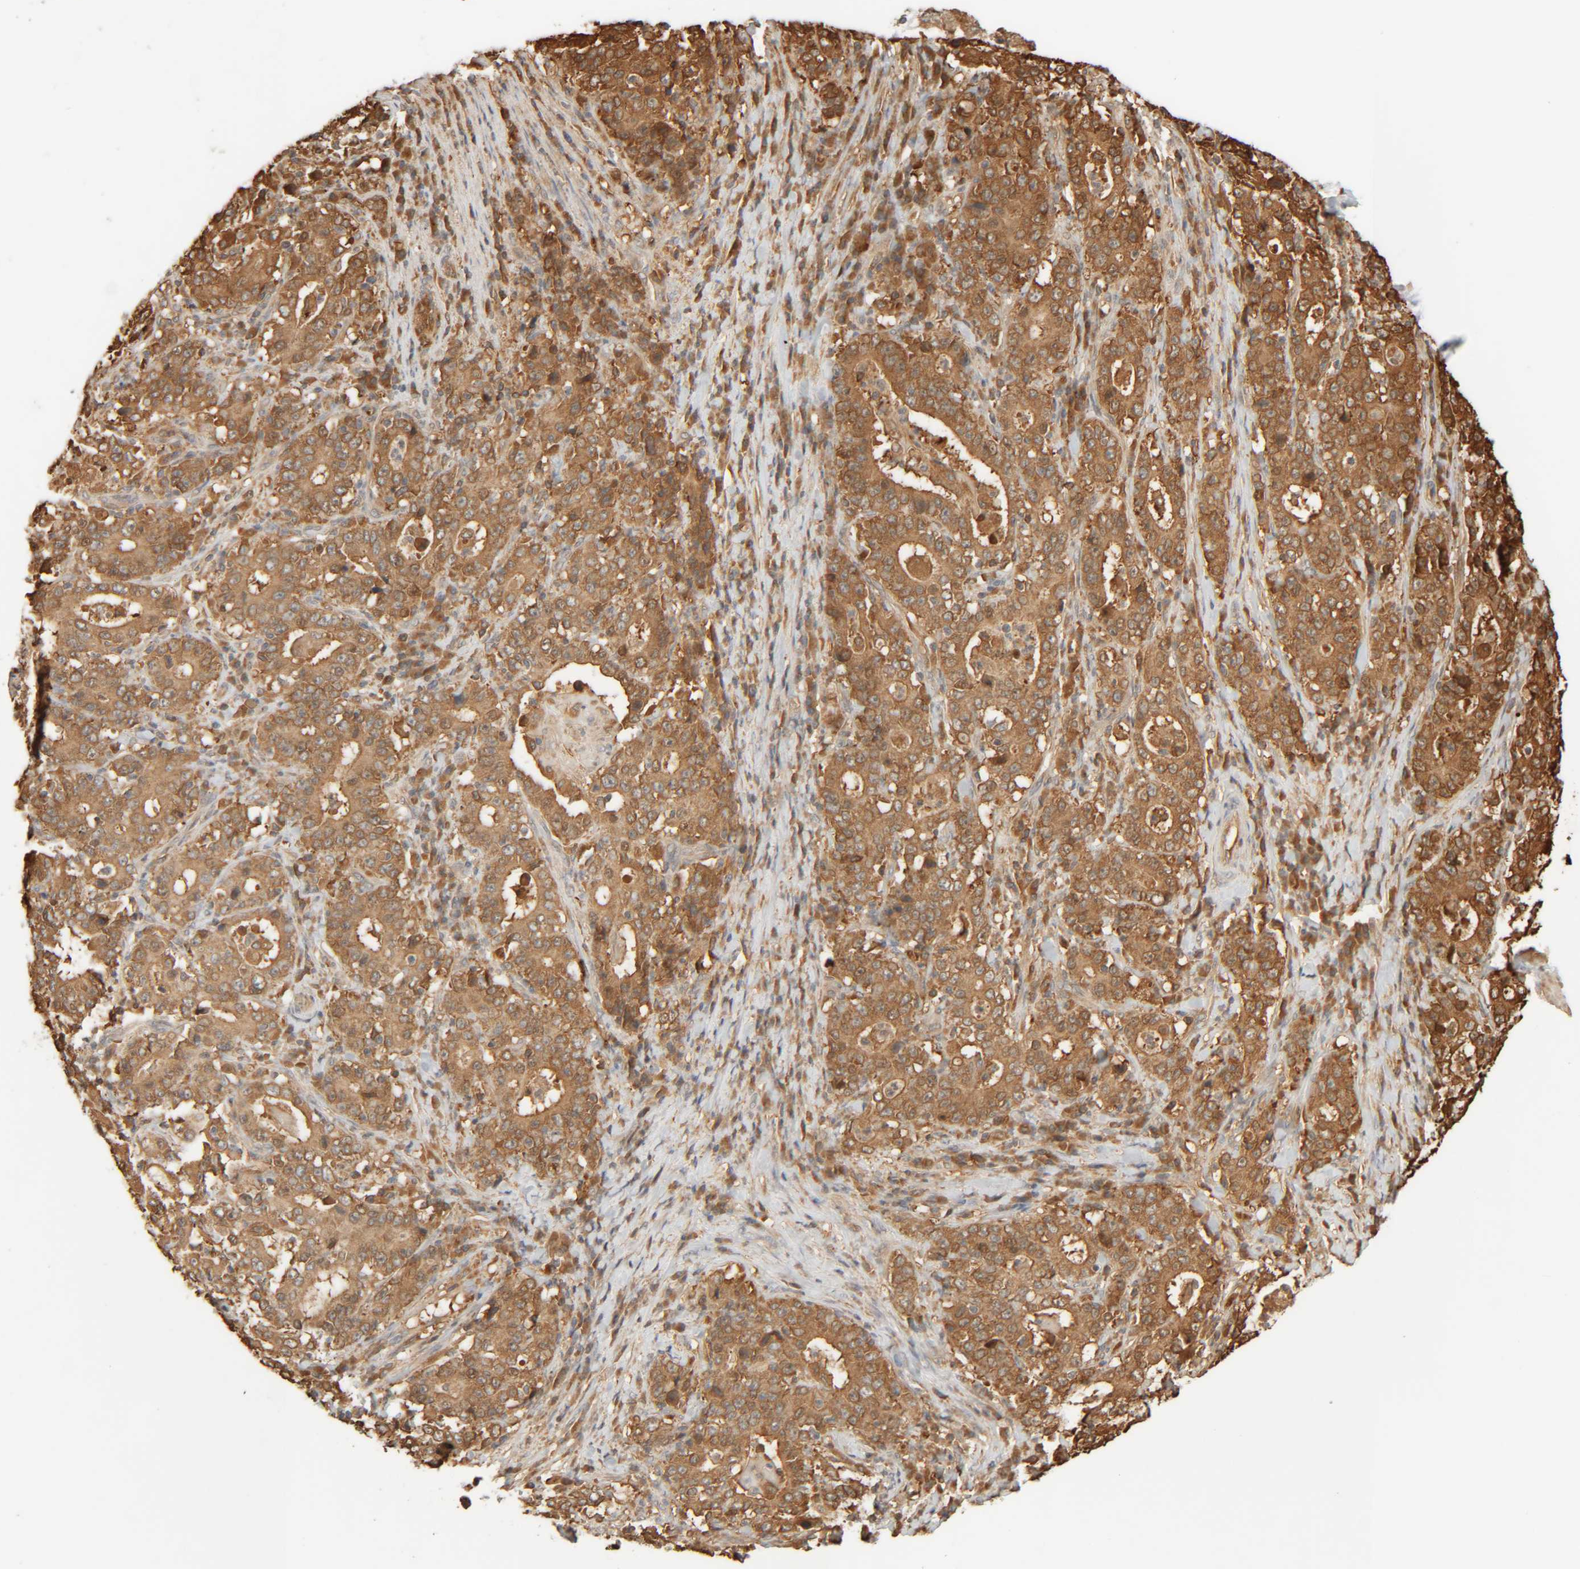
{"staining": {"intensity": "moderate", "quantity": ">75%", "location": "cytoplasmic/membranous"}, "tissue": "stomach cancer", "cell_type": "Tumor cells", "image_type": "cancer", "snomed": [{"axis": "morphology", "description": "Normal tissue, NOS"}, {"axis": "morphology", "description": "Adenocarcinoma, NOS"}, {"axis": "topography", "description": "Stomach, upper"}, {"axis": "topography", "description": "Stomach"}], "caption": "Protein staining shows moderate cytoplasmic/membranous expression in about >75% of tumor cells in stomach adenocarcinoma. (DAB IHC with brightfield microscopy, high magnification).", "gene": "TMEM192", "patient": {"sex": "male", "age": 59}}